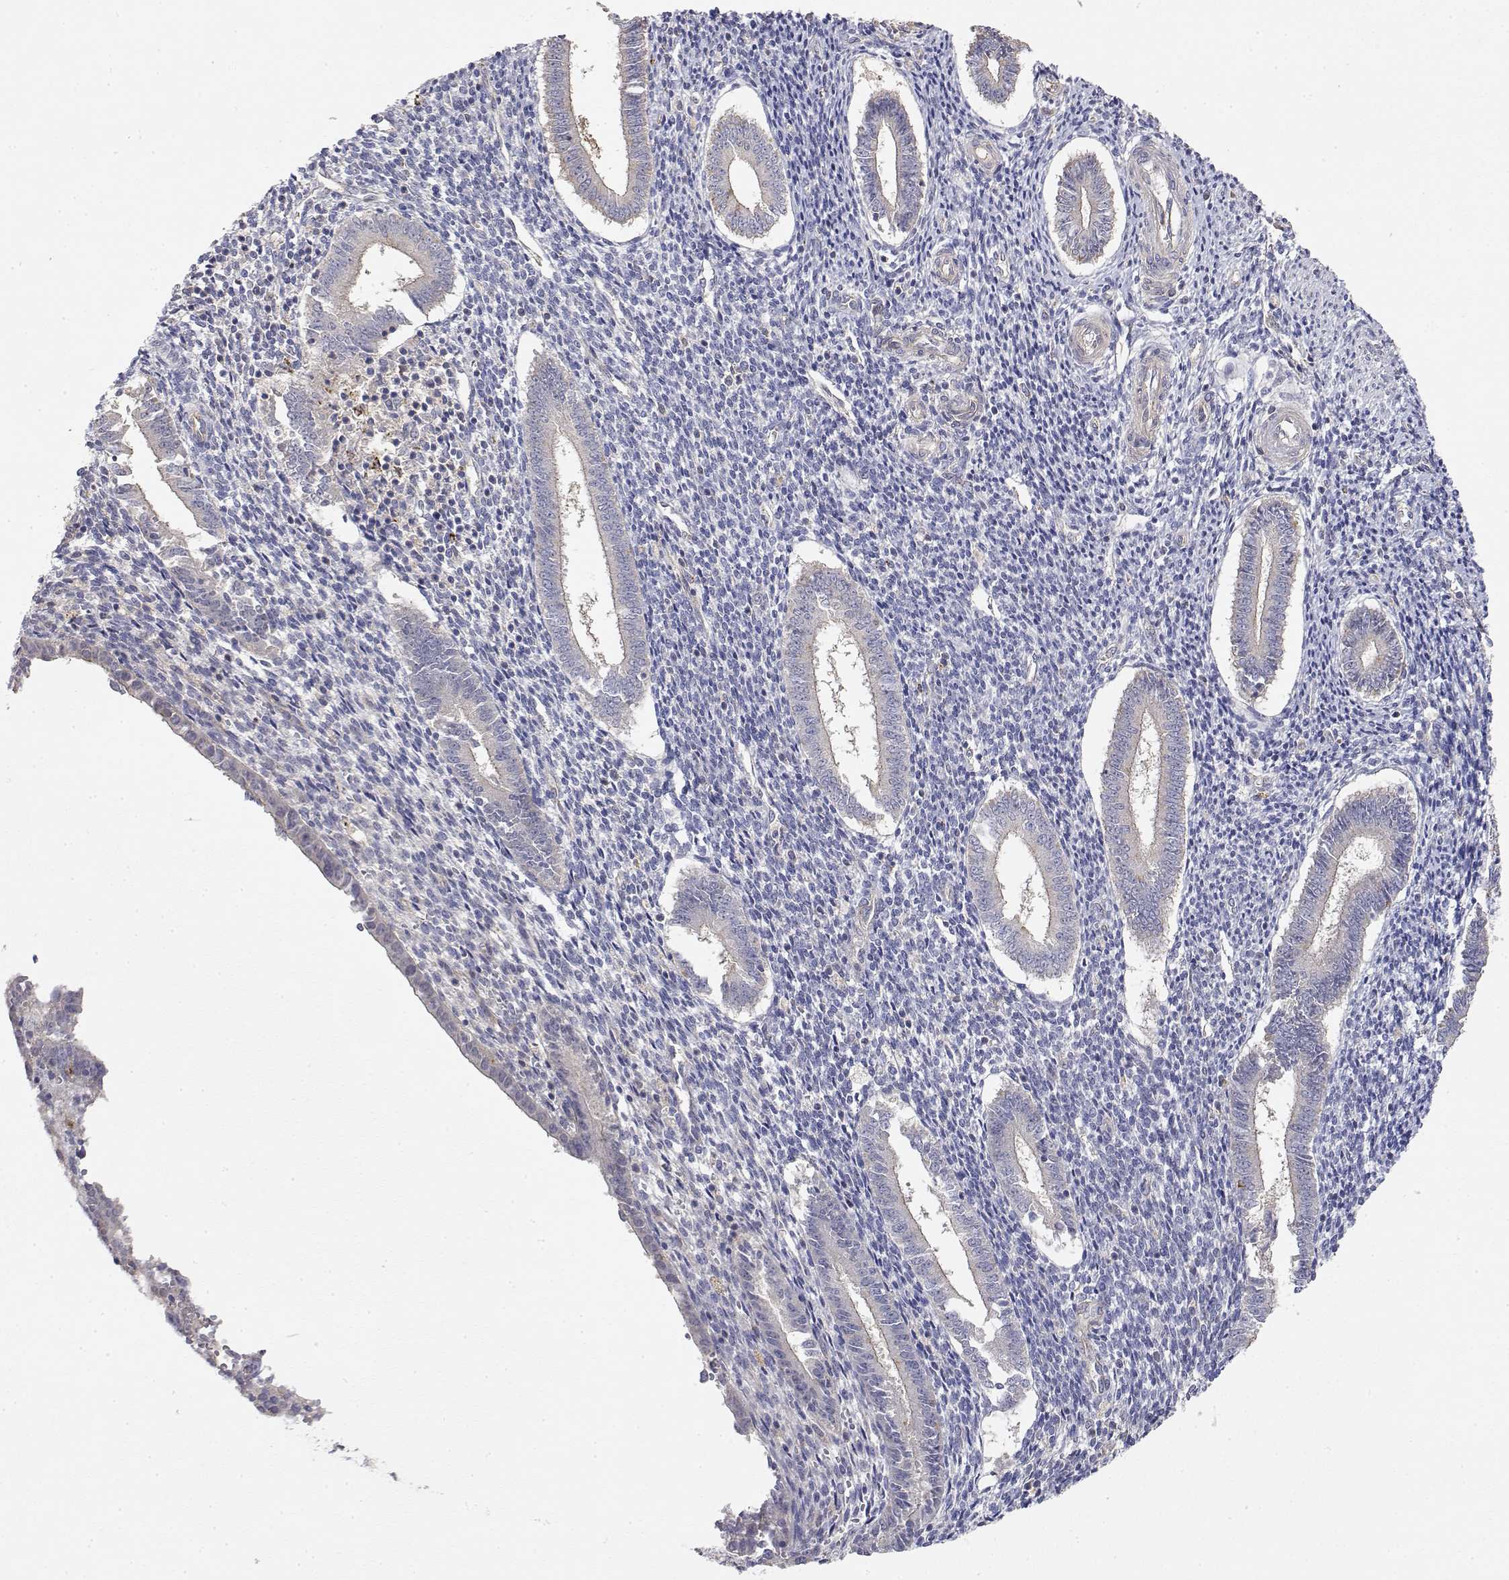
{"staining": {"intensity": "negative", "quantity": "none", "location": "none"}, "tissue": "endometrium", "cell_type": "Cells in endometrial stroma", "image_type": "normal", "snomed": [{"axis": "morphology", "description": "Normal tissue, NOS"}, {"axis": "topography", "description": "Endometrium"}], "caption": "This image is of normal endometrium stained with IHC to label a protein in brown with the nuclei are counter-stained blue. There is no positivity in cells in endometrial stroma. (DAB immunohistochemistry (IHC), high magnification).", "gene": "LONRF3", "patient": {"sex": "female", "age": 25}}